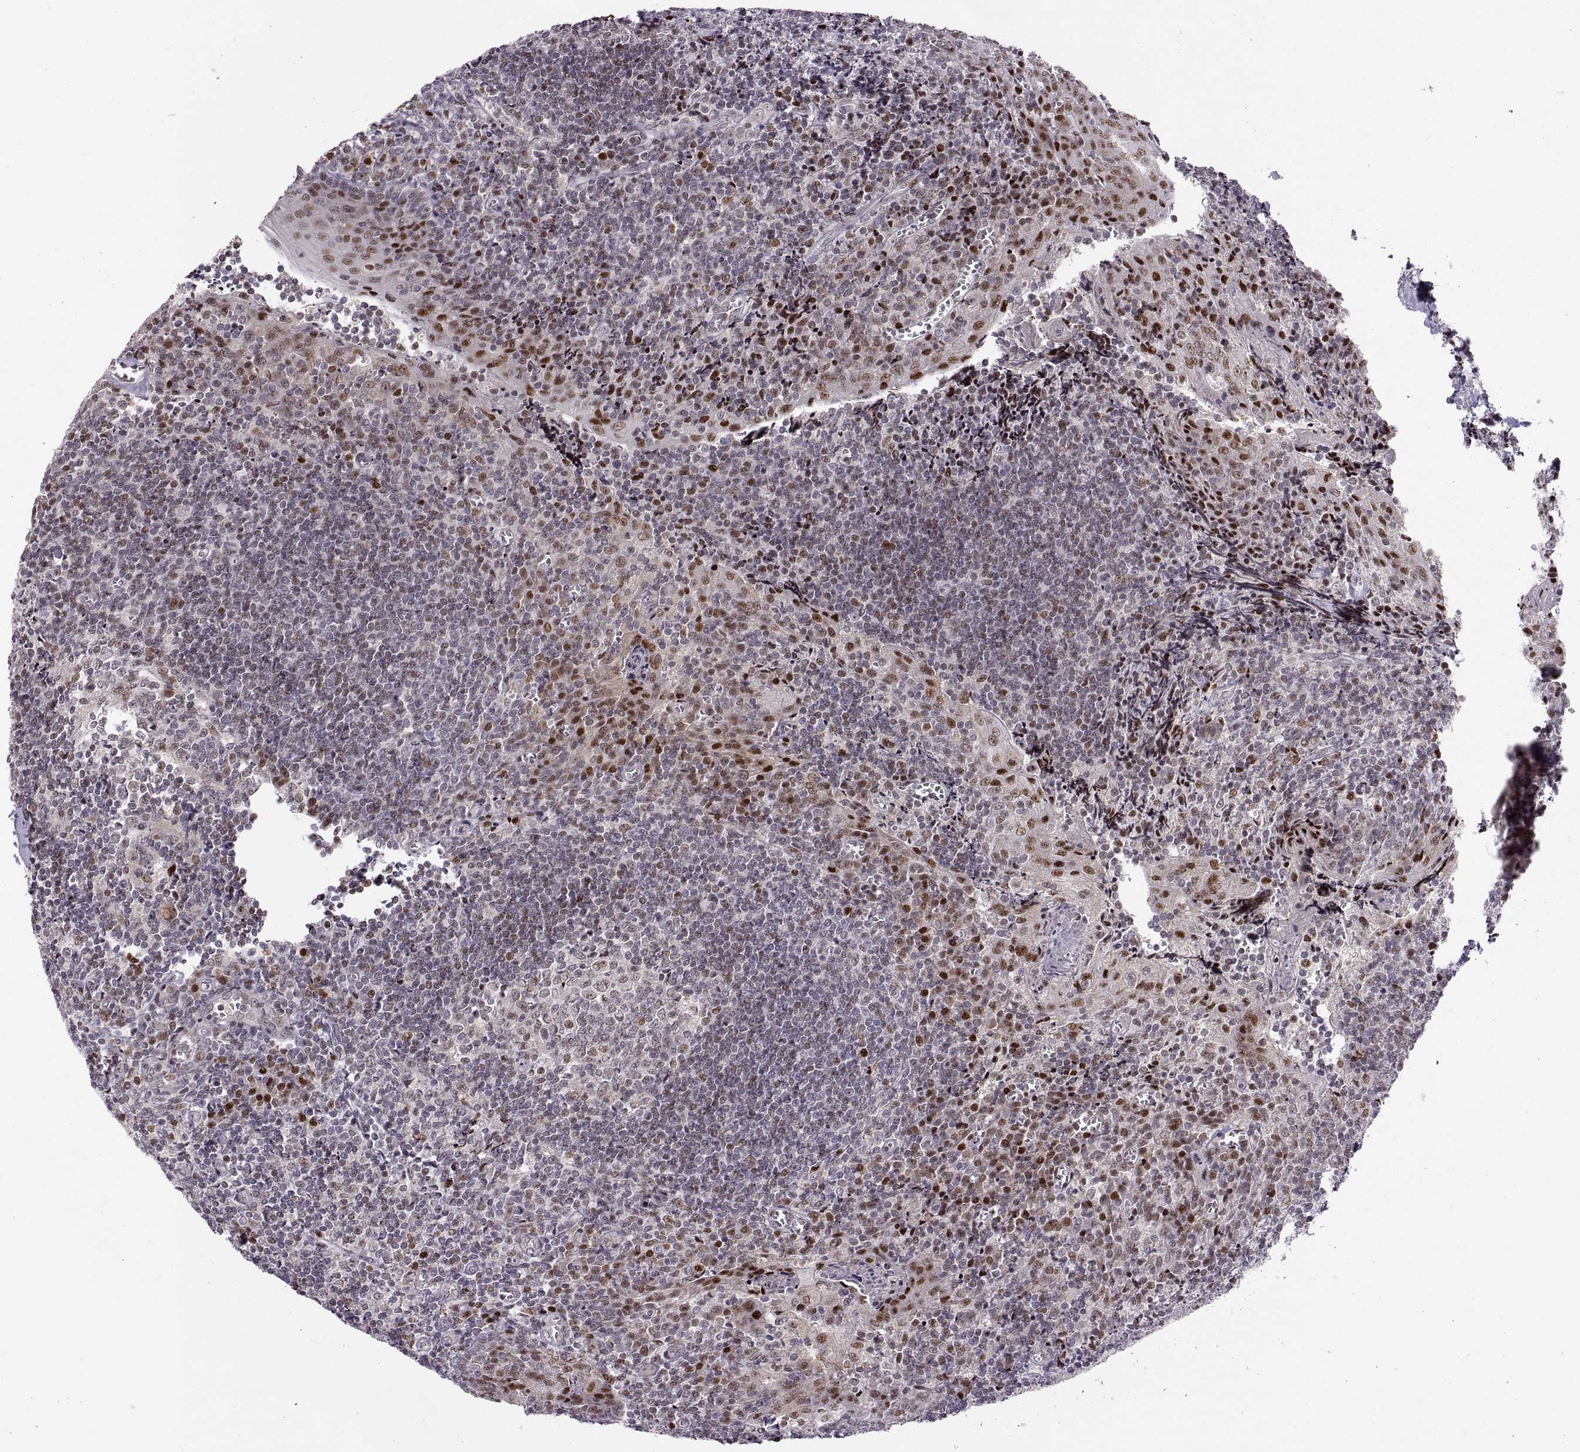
{"staining": {"intensity": "strong", "quantity": "<25%", "location": "nuclear"}, "tissue": "tonsil", "cell_type": "Germinal center cells", "image_type": "normal", "snomed": [{"axis": "morphology", "description": "Normal tissue, NOS"}, {"axis": "morphology", "description": "Inflammation, NOS"}, {"axis": "topography", "description": "Tonsil"}], "caption": "Protein expression analysis of benign tonsil demonstrates strong nuclear staining in approximately <25% of germinal center cells. (Brightfield microscopy of DAB IHC at high magnification).", "gene": "SNAI1", "patient": {"sex": "female", "age": 31}}